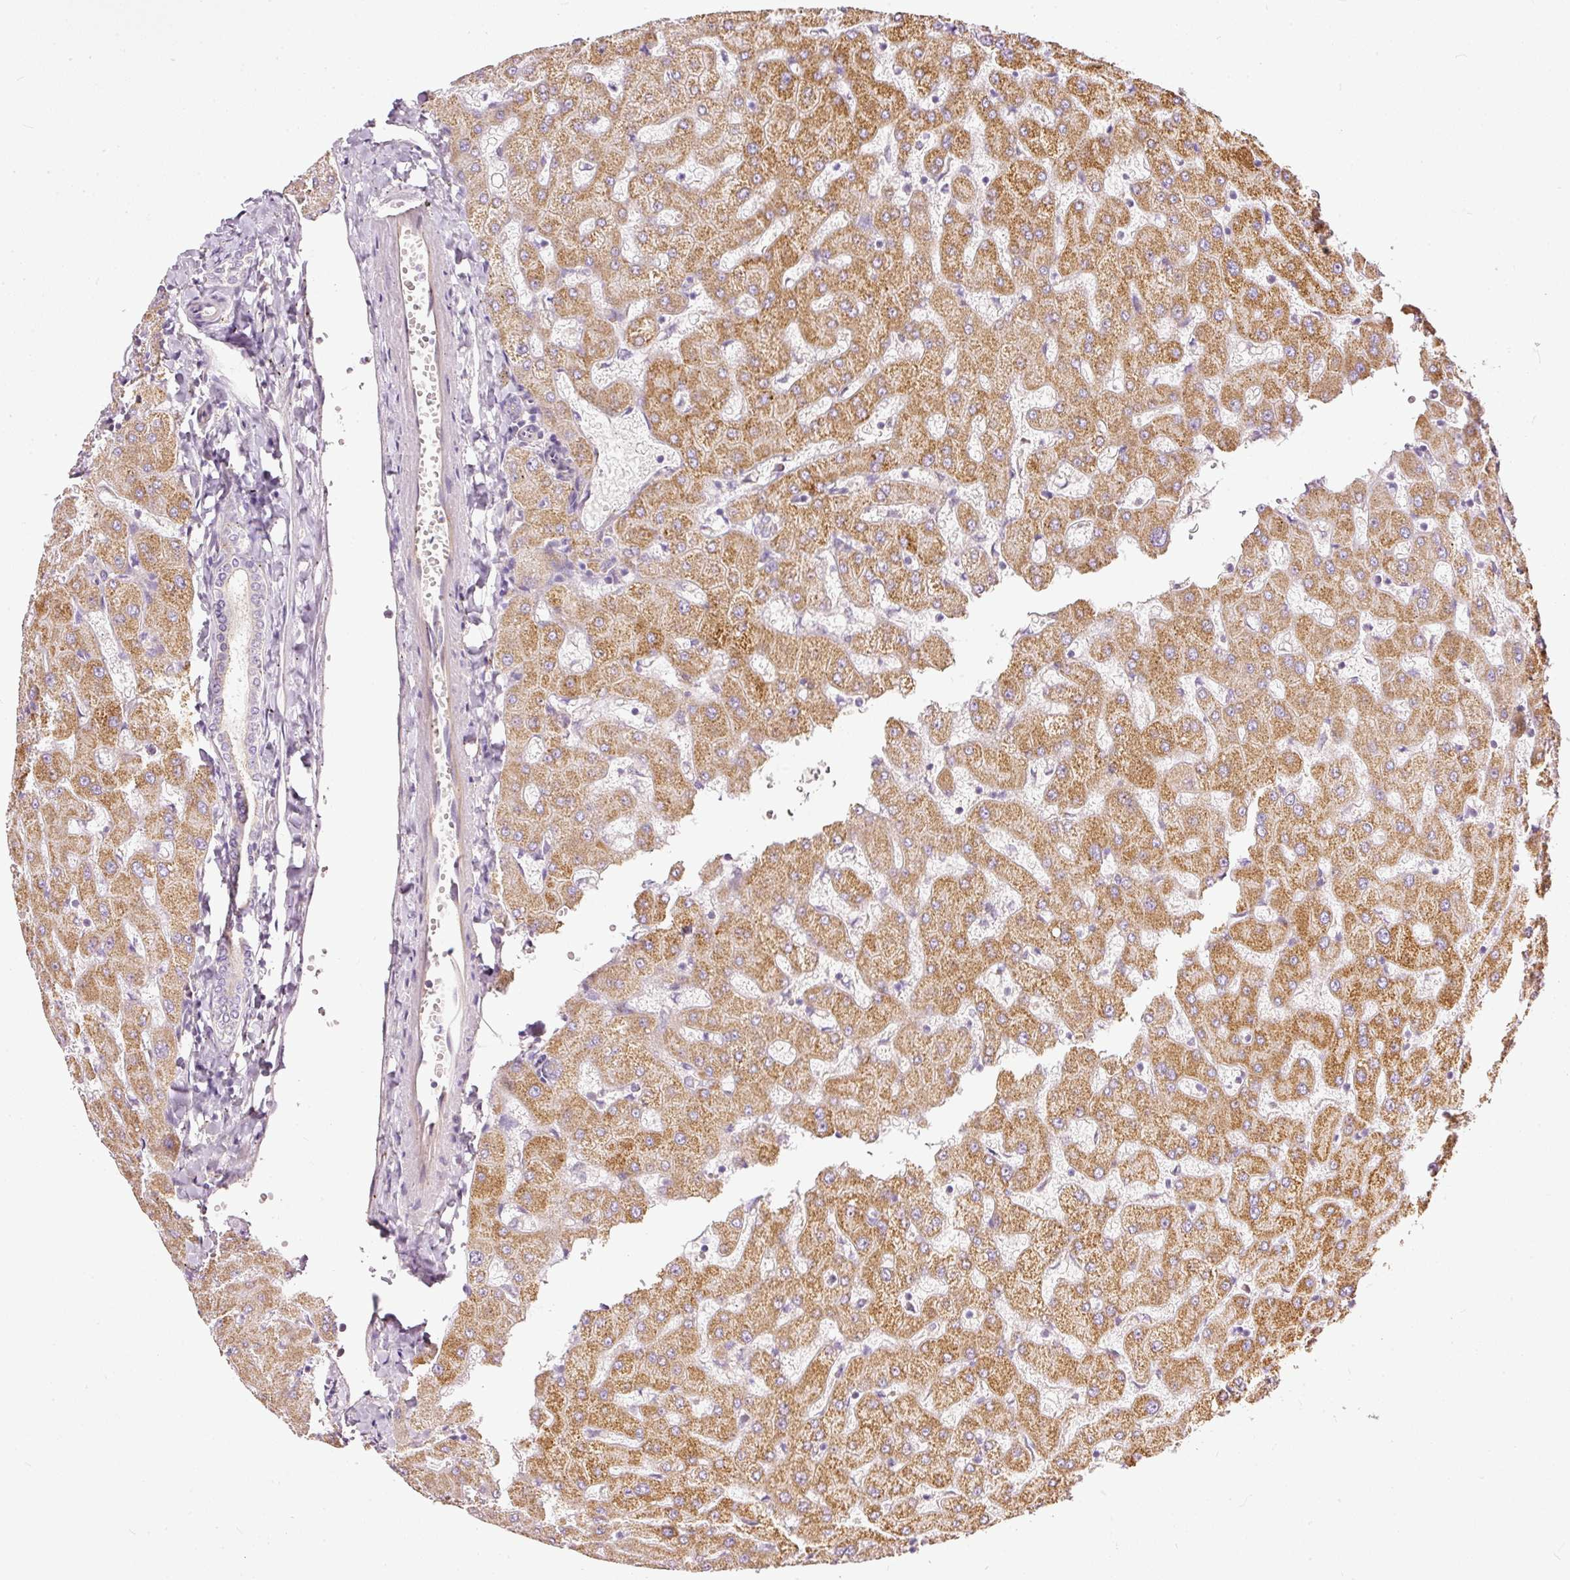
{"staining": {"intensity": "negative", "quantity": "none", "location": "none"}, "tissue": "liver", "cell_type": "Cholangiocytes", "image_type": "normal", "snomed": [{"axis": "morphology", "description": "Normal tissue, NOS"}, {"axis": "topography", "description": "Liver"}], "caption": "High magnification brightfield microscopy of unremarkable liver stained with DAB (3,3'-diaminobenzidine) (brown) and counterstained with hematoxylin (blue): cholangiocytes show no significant expression.", "gene": "PAQR9", "patient": {"sex": "female", "age": 63}}